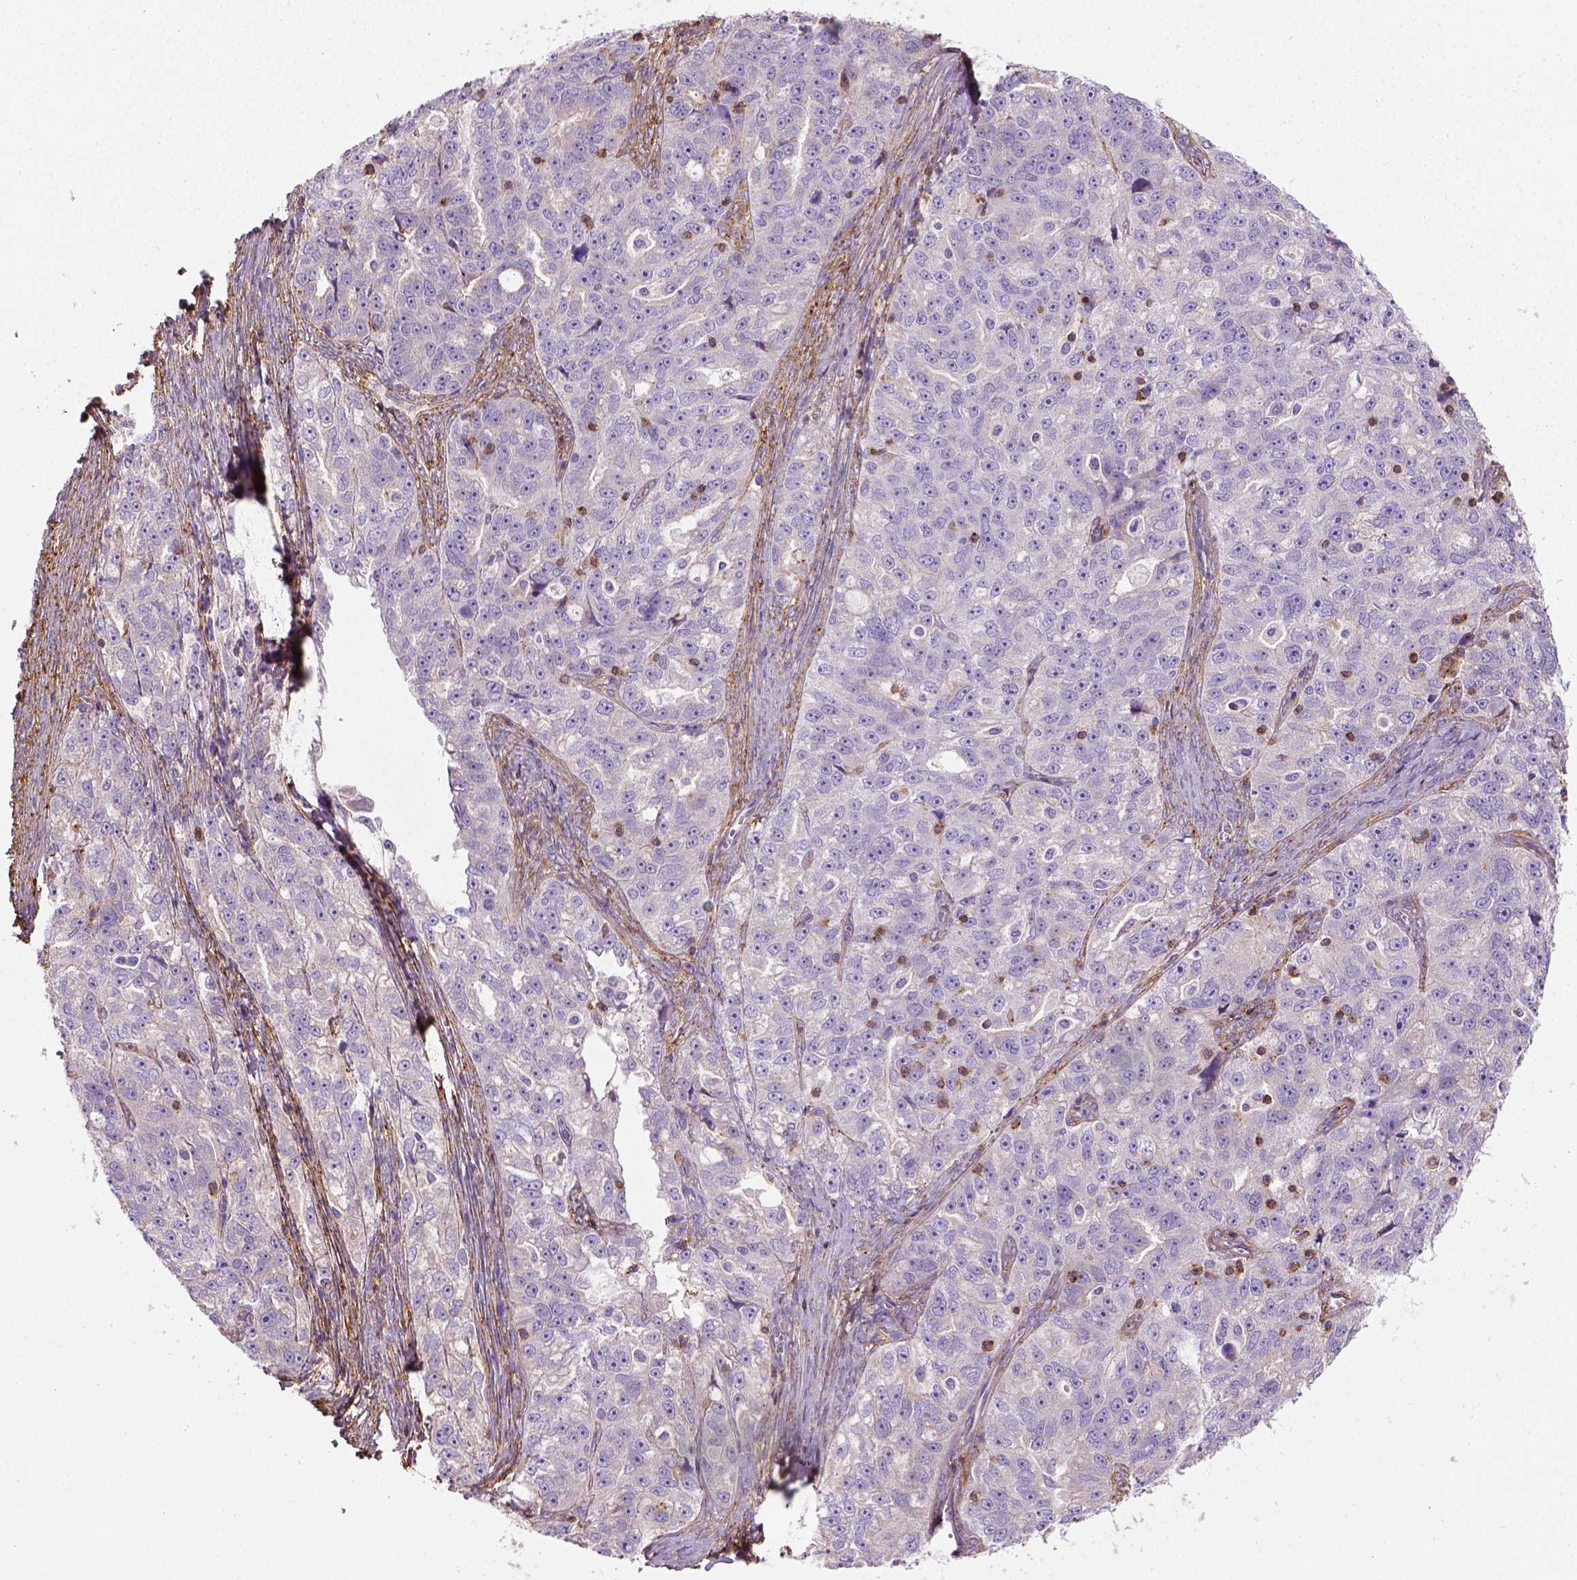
{"staining": {"intensity": "negative", "quantity": "none", "location": "none"}, "tissue": "ovarian cancer", "cell_type": "Tumor cells", "image_type": "cancer", "snomed": [{"axis": "morphology", "description": "Cystadenocarcinoma, serous, NOS"}, {"axis": "topography", "description": "Ovary"}], "caption": "This is a photomicrograph of immunohistochemistry (IHC) staining of ovarian cancer, which shows no expression in tumor cells. (DAB immunohistochemistry with hematoxylin counter stain).", "gene": "GPRC5D", "patient": {"sex": "female", "age": 51}}